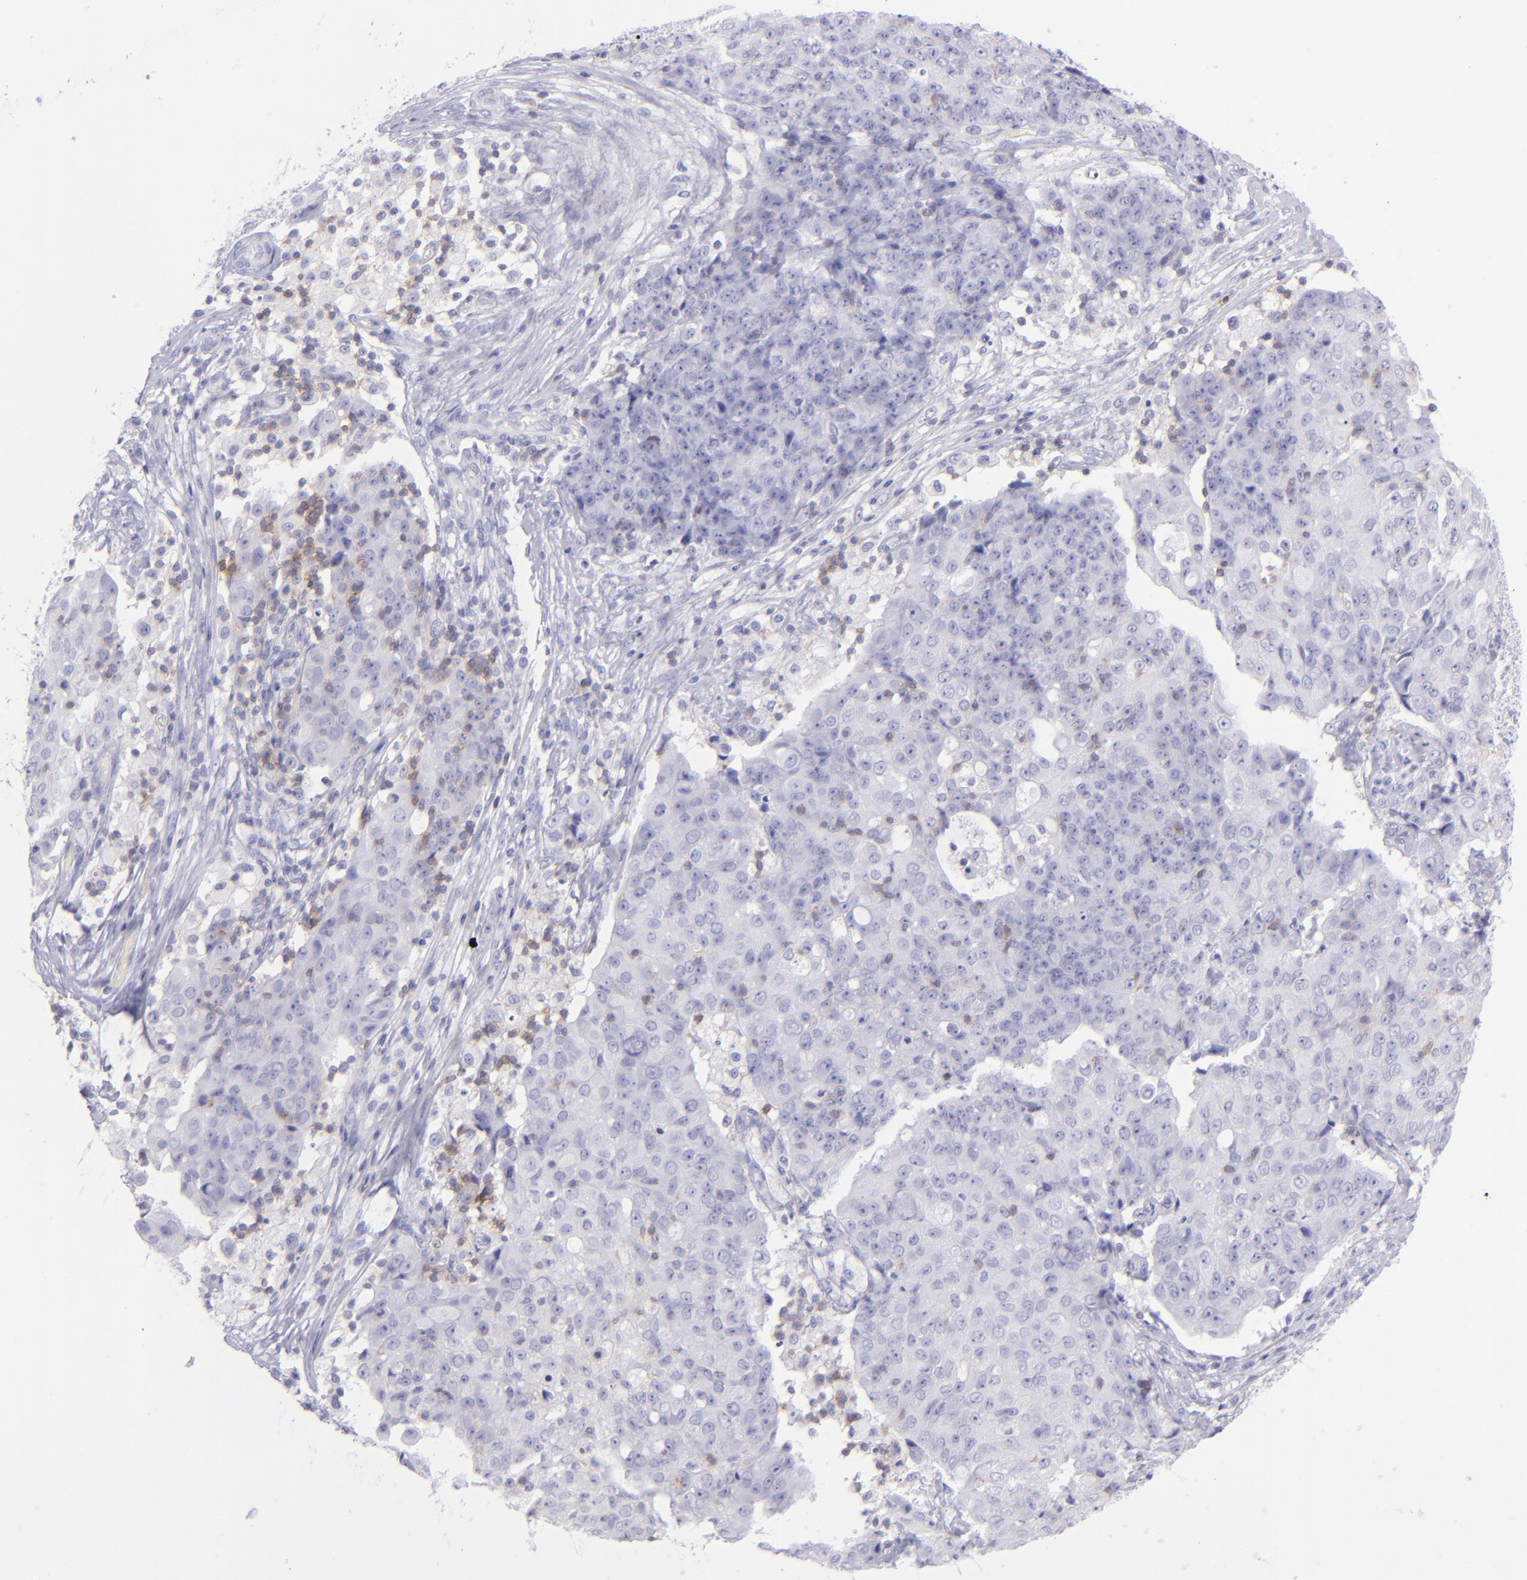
{"staining": {"intensity": "negative", "quantity": "none", "location": "none"}, "tissue": "ovarian cancer", "cell_type": "Tumor cells", "image_type": "cancer", "snomed": [{"axis": "morphology", "description": "Carcinoma, endometroid"}, {"axis": "topography", "description": "Ovary"}], "caption": "Ovarian cancer (endometroid carcinoma) stained for a protein using immunohistochemistry (IHC) exhibits no positivity tumor cells.", "gene": "CD69", "patient": {"sex": "female", "age": 42}}